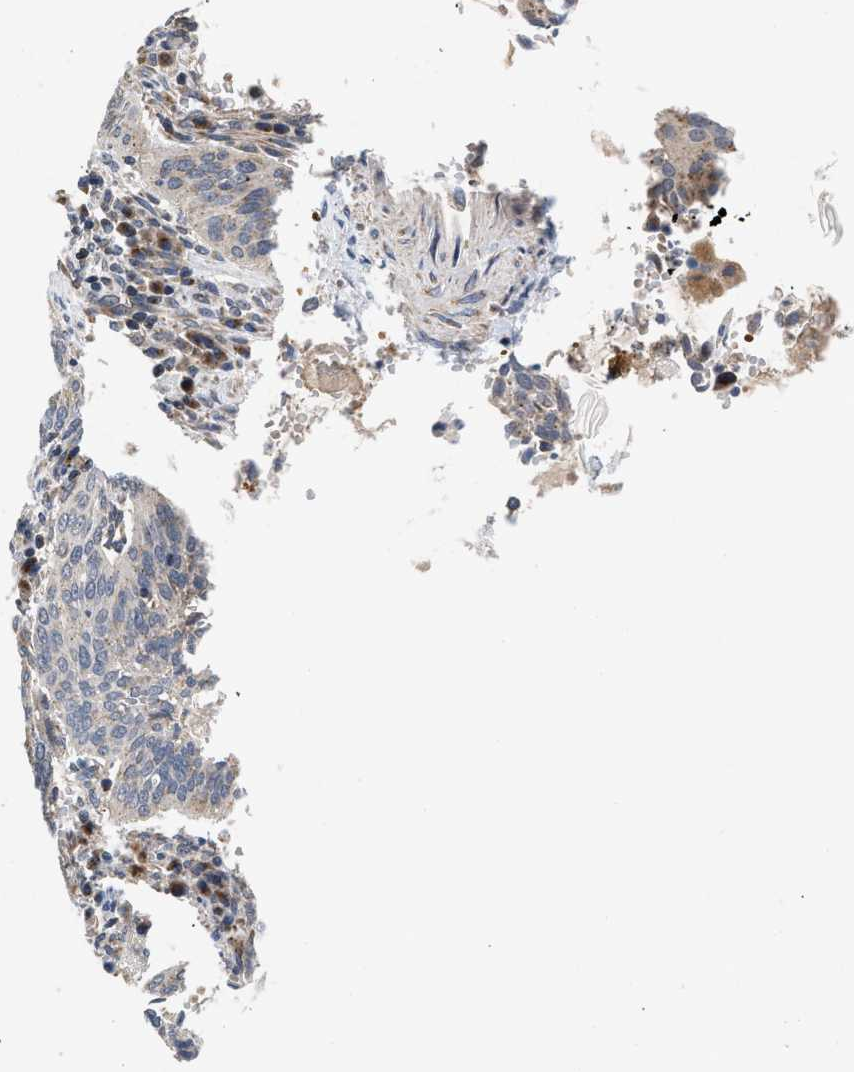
{"staining": {"intensity": "weak", "quantity": "<25%", "location": "cytoplasmic/membranous"}, "tissue": "cervical cancer", "cell_type": "Tumor cells", "image_type": "cancer", "snomed": [{"axis": "morphology", "description": "Normal tissue, NOS"}, {"axis": "morphology", "description": "Squamous cell carcinoma, NOS"}, {"axis": "topography", "description": "Cervix"}], "caption": "Immunohistochemistry image of cervical squamous cell carcinoma stained for a protein (brown), which exhibits no staining in tumor cells.", "gene": "PIM1", "patient": {"sex": "female", "age": 39}}